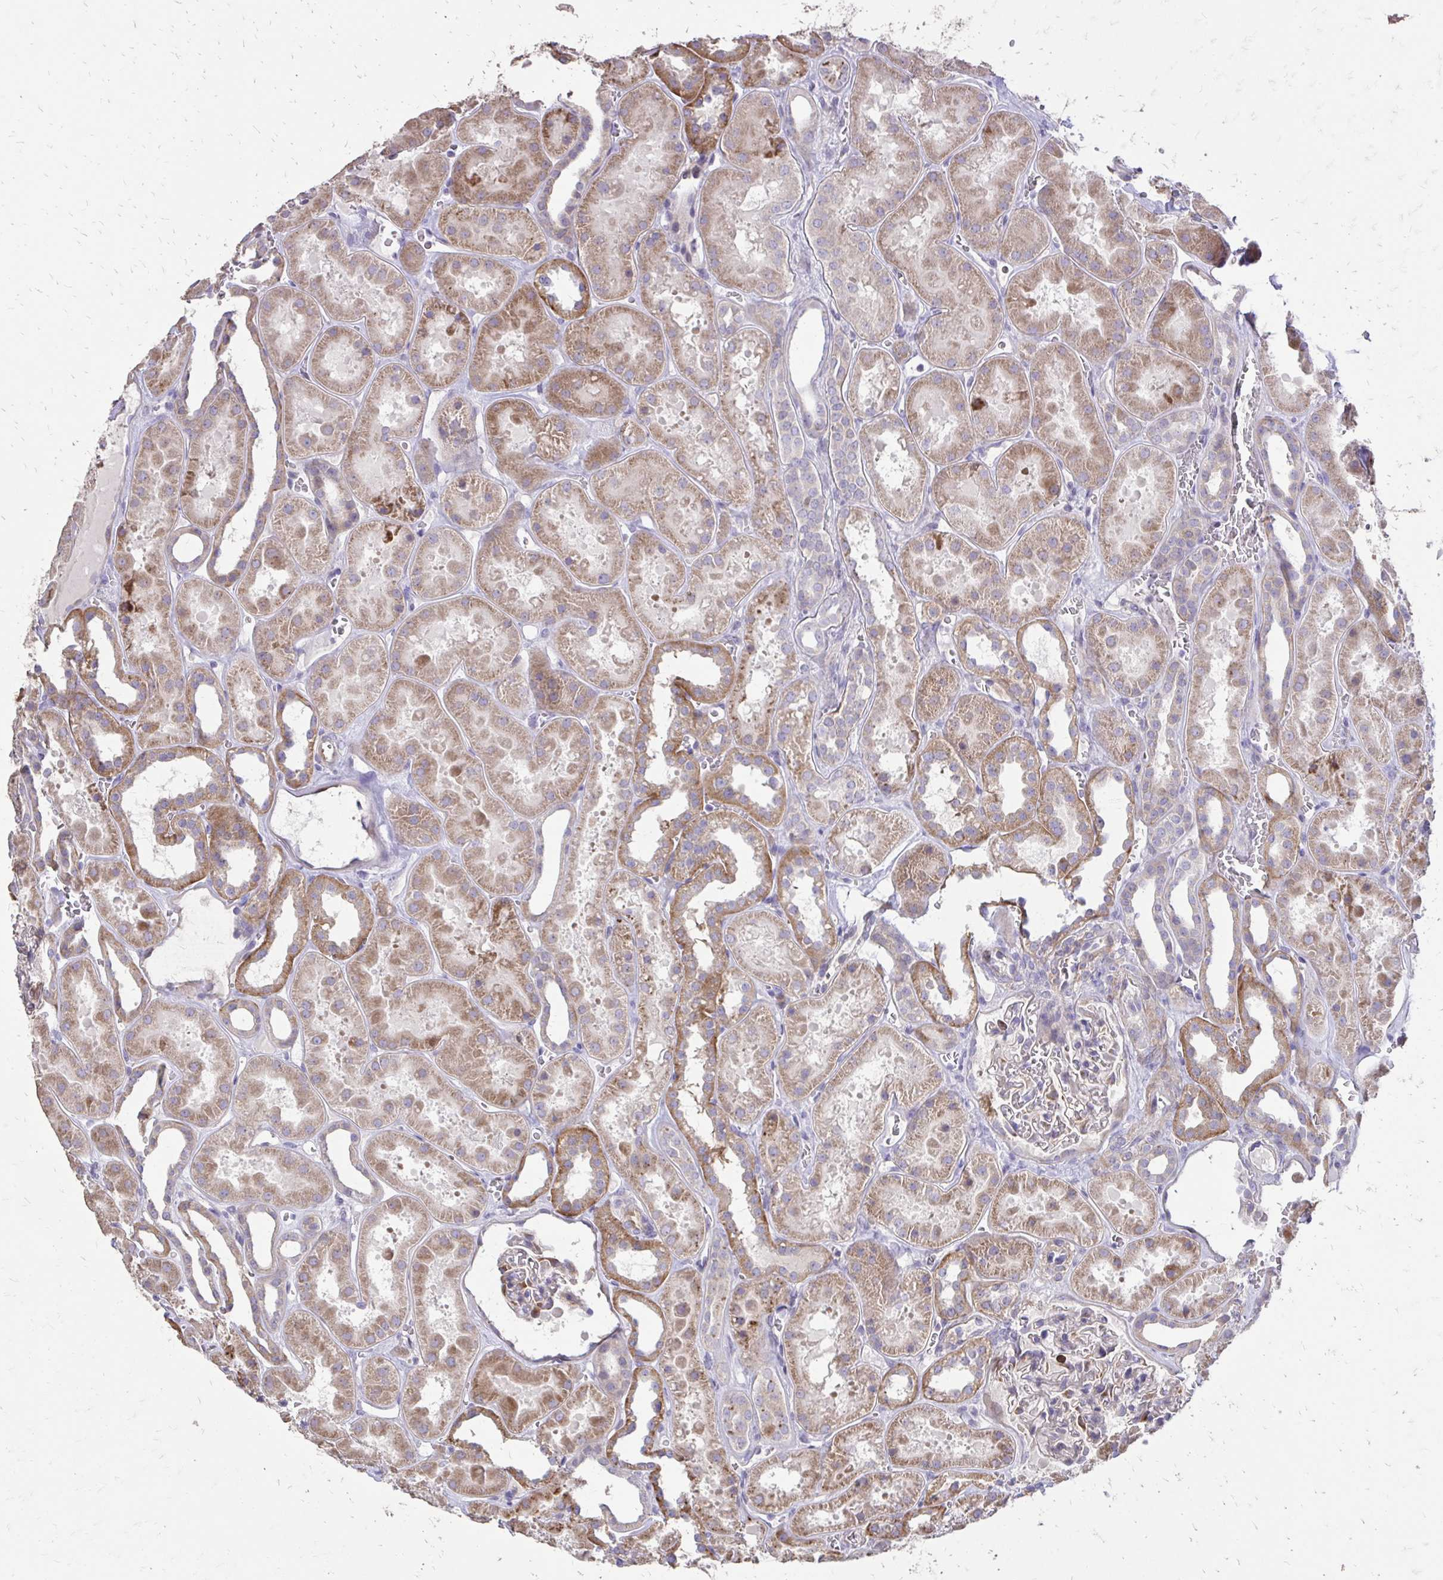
{"staining": {"intensity": "weak", "quantity": "<25%", "location": "cytoplasmic/membranous"}, "tissue": "kidney", "cell_type": "Cells in glomeruli", "image_type": "normal", "snomed": [{"axis": "morphology", "description": "Normal tissue, NOS"}, {"axis": "topography", "description": "Kidney"}], "caption": "Immunohistochemistry (IHC) histopathology image of benign kidney: human kidney stained with DAB shows no significant protein expression in cells in glomeruli.", "gene": "MYORG", "patient": {"sex": "female", "age": 41}}